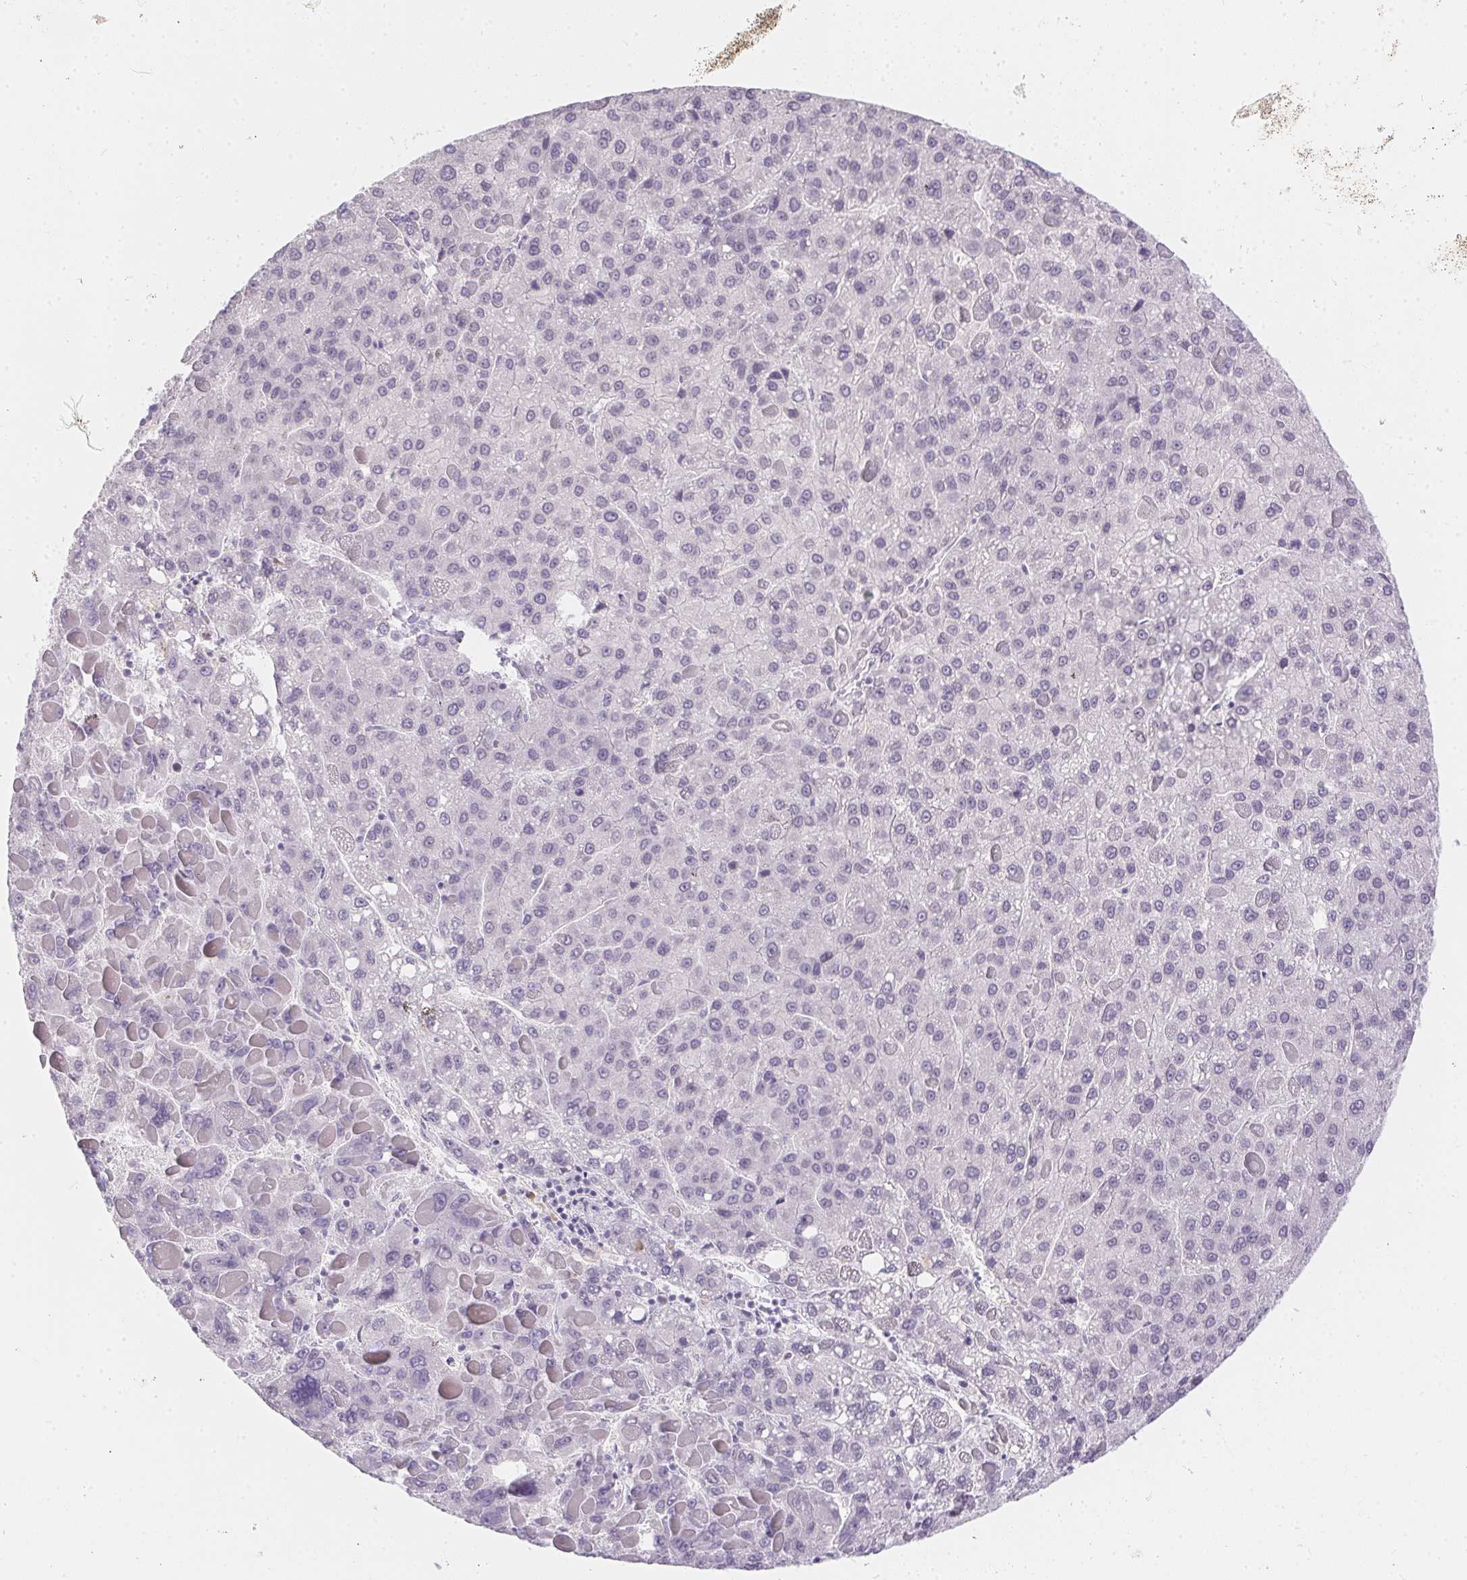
{"staining": {"intensity": "negative", "quantity": "none", "location": "none"}, "tissue": "liver cancer", "cell_type": "Tumor cells", "image_type": "cancer", "snomed": [{"axis": "morphology", "description": "Carcinoma, Hepatocellular, NOS"}, {"axis": "topography", "description": "Liver"}], "caption": "Tumor cells are negative for brown protein staining in liver cancer (hepatocellular carcinoma).", "gene": "MORC1", "patient": {"sex": "female", "age": 82}}